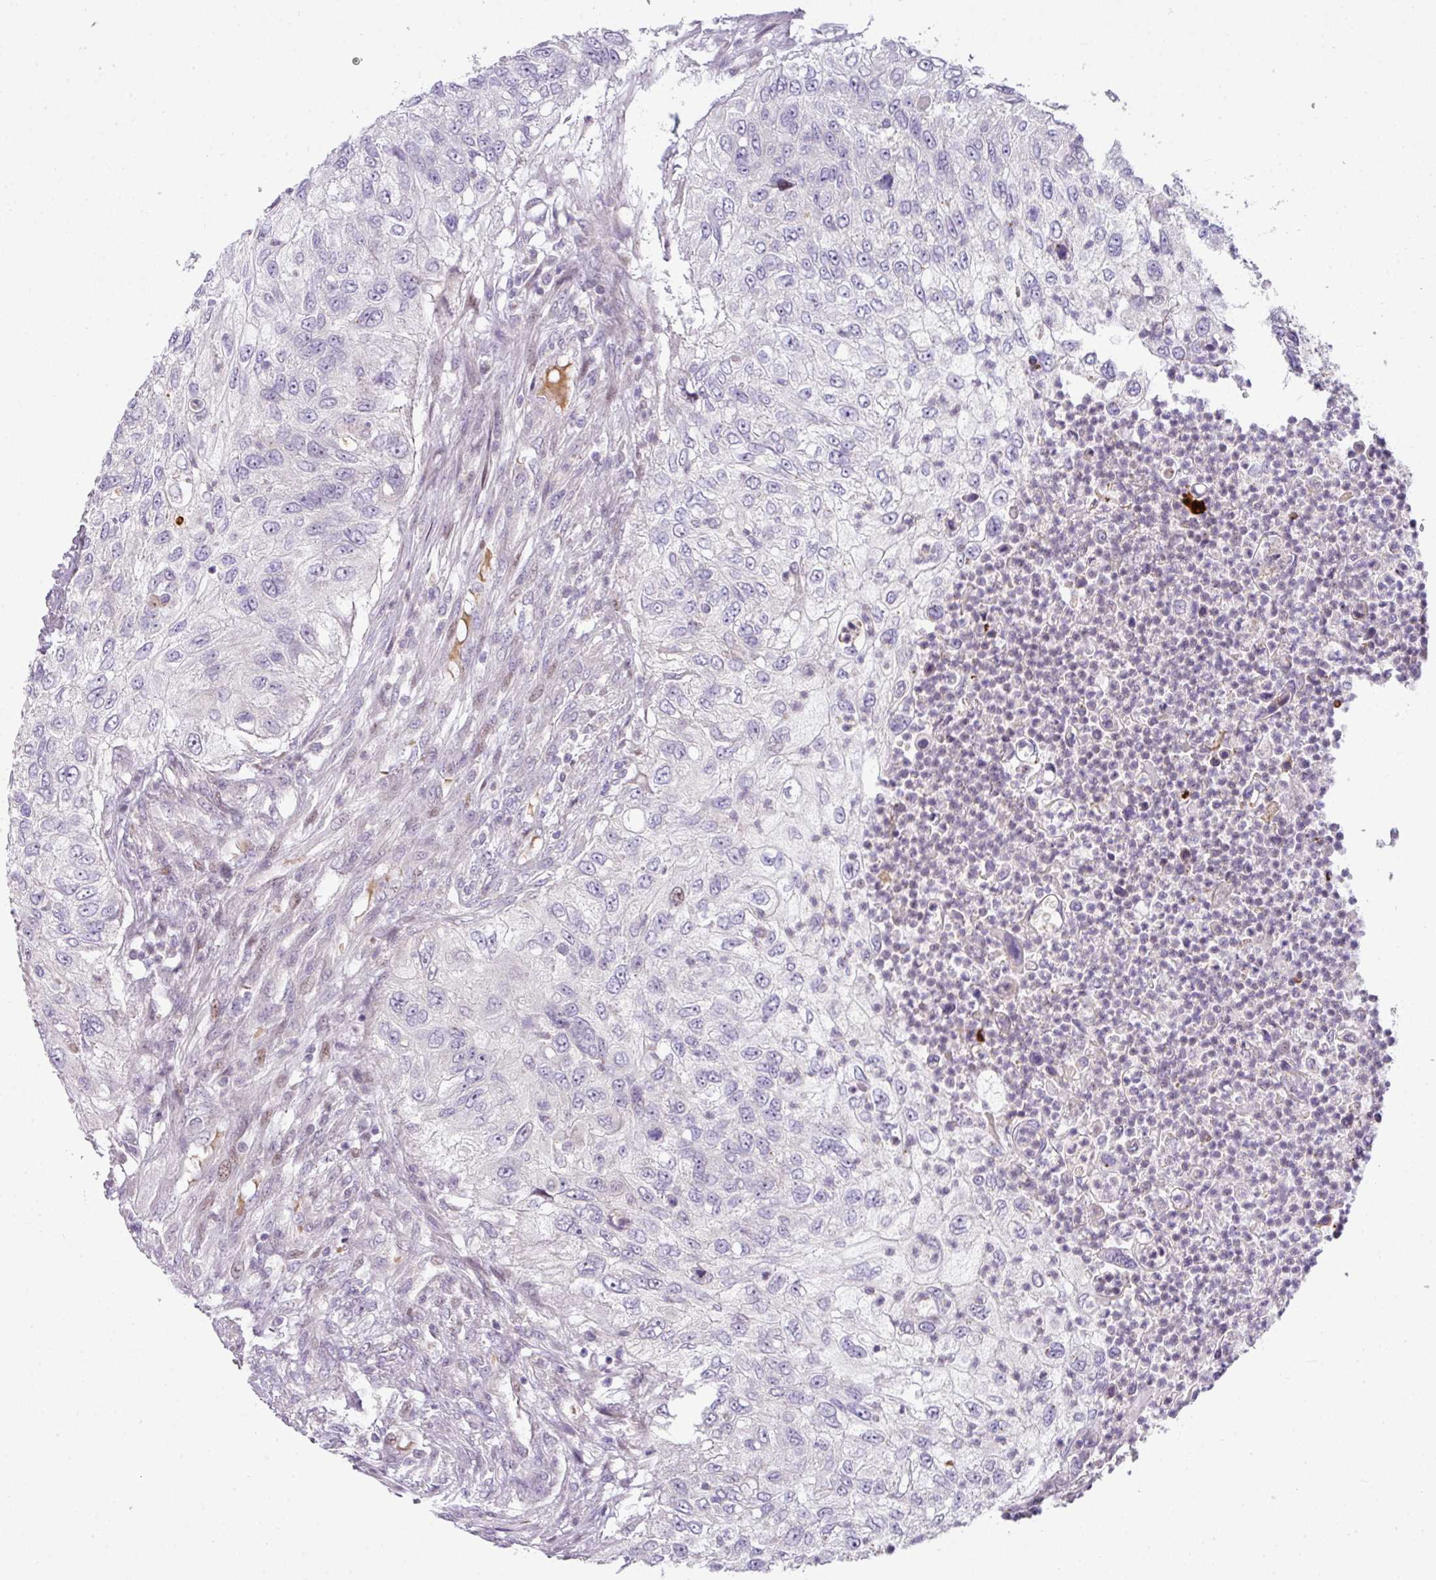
{"staining": {"intensity": "negative", "quantity": "none", "location": "none"}, "tissue": "urothelial cancer", "cell_type": "Tumor cells", "image_type": "cancer", "snomed": [{"axis": "morphology", "description": "Urothelial carcinoma, High grade"}, {"axis": "topography", "description": "Urinary bladder"}], "caption": "Immunohistochemical staining of urothelial carcinoma (high-grade) reveals no significant positivity in tumor cells.", "gene": "STAT5A", "patient": {"sex": "female", "age": 60}}